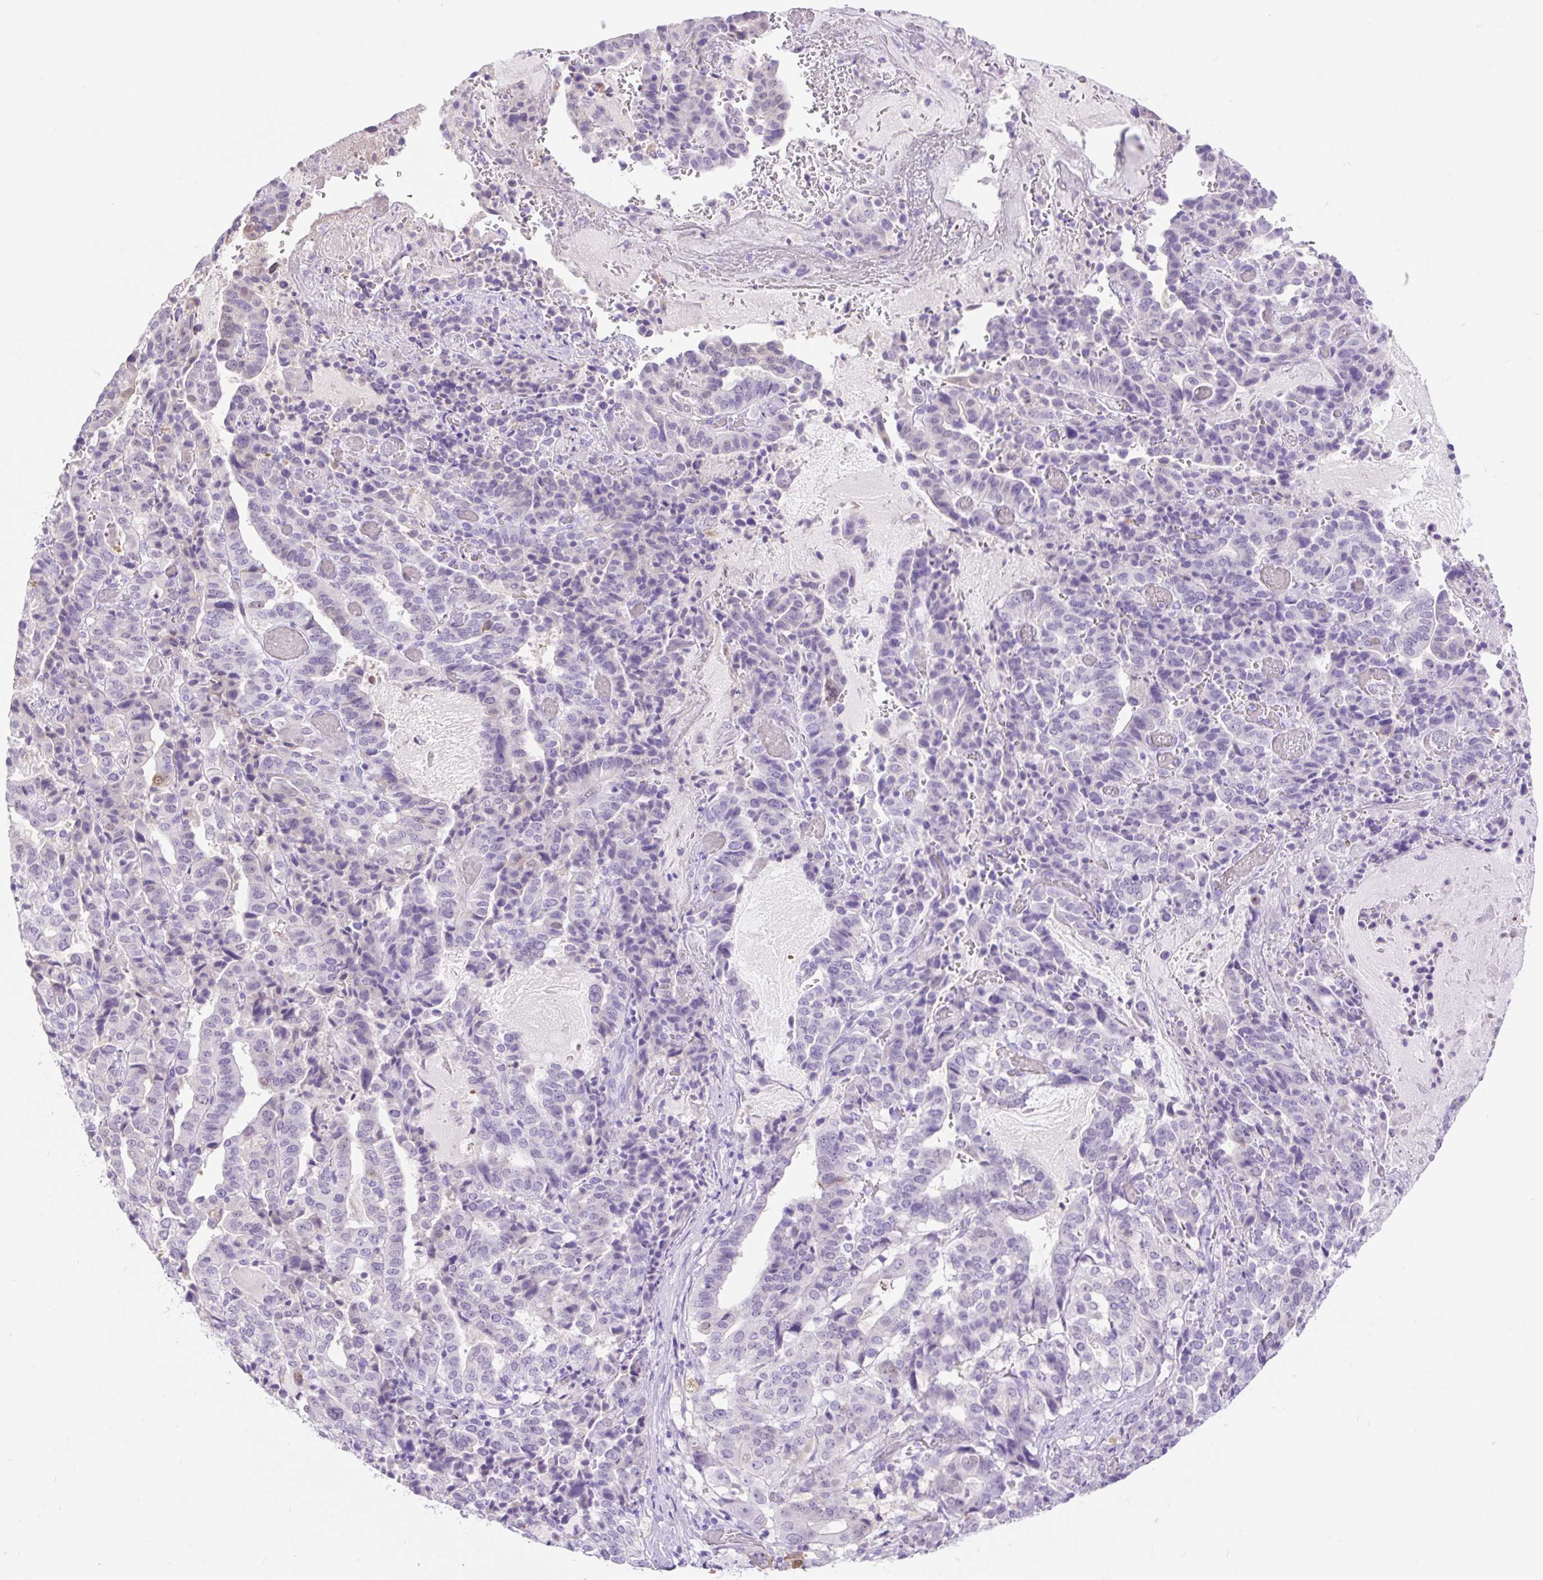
{"staining": {"intensity": "weak", "quantity": "<25%", "location": "nuclear"}, "tissue": "stomach cancer", "cell_type": "Tumor cells", "image_type": "cancer", "snomed": [{"axis": "morphology", "description": "Adenocarcinoma, NOS"}, {"axis": "topography", "description": "Stomach"}], "caption": "High magnification brightfield microscopy of adenocarcinoma (stomach) stained with DAB (brown) and counterstained with hematoxylin (blue): tumor cells show no significant positivity. (DAB IHC, high magnification).", "gene": "SLC25A40", "patient": {"sex": "male", "age": 48}}